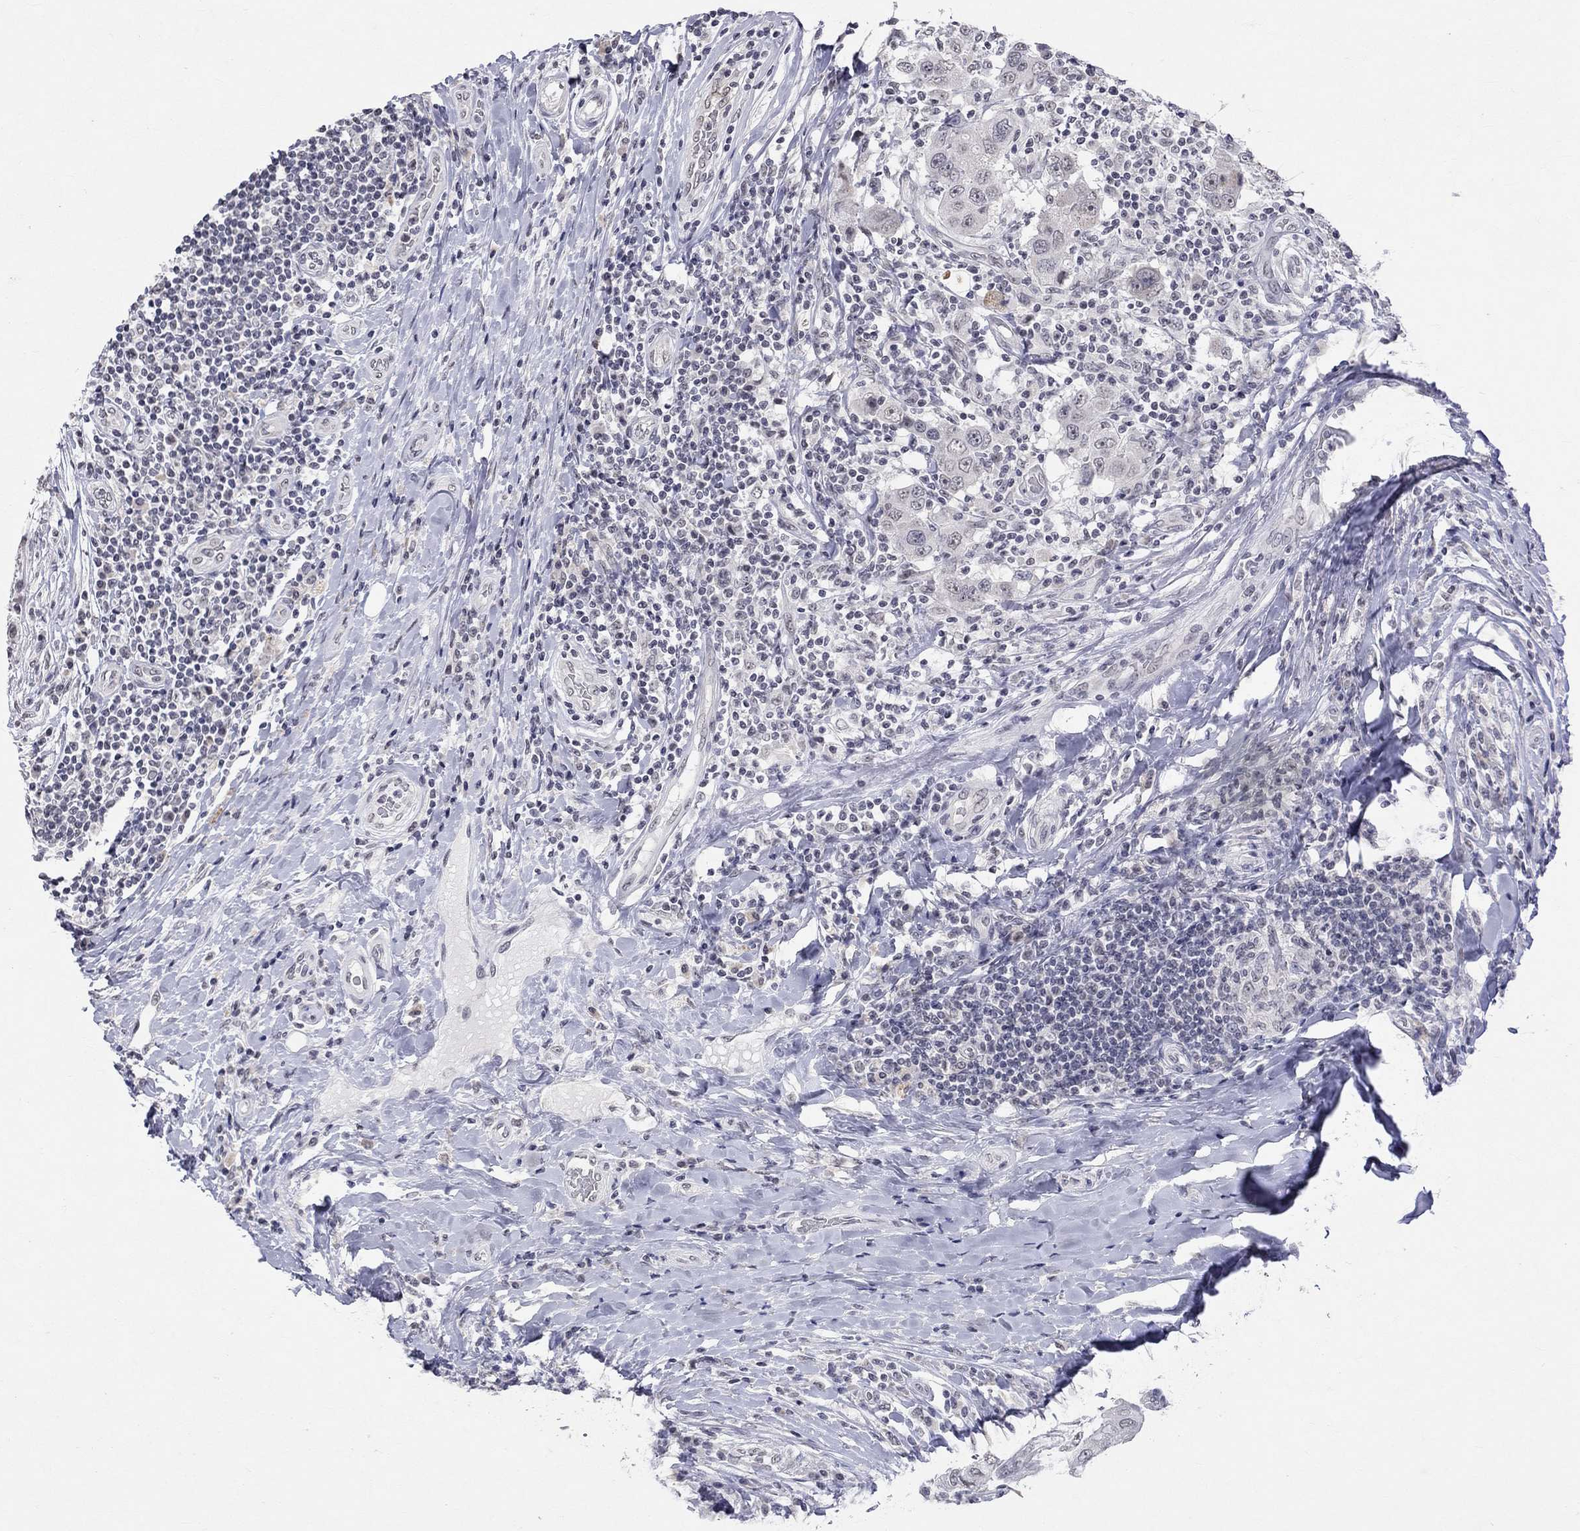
{"staining": {"intensity": "negative", "quantity": "none", "location": "none"}, "tissue": "breast cancer", "cell_type": "Tumor cells", "image_type": "cancer", "snomed": [{"axis": "morphology", "description": "Duct carcinoma"}, {"axis": "topography", "description": "Breast"}], "caption": "Human invasive ductal carcinoma (breast) stained for a protein using IHC displays no expression in tumor cells.", "gene": "TMEM143", "patient": {"sex": "female", "age": 27}}